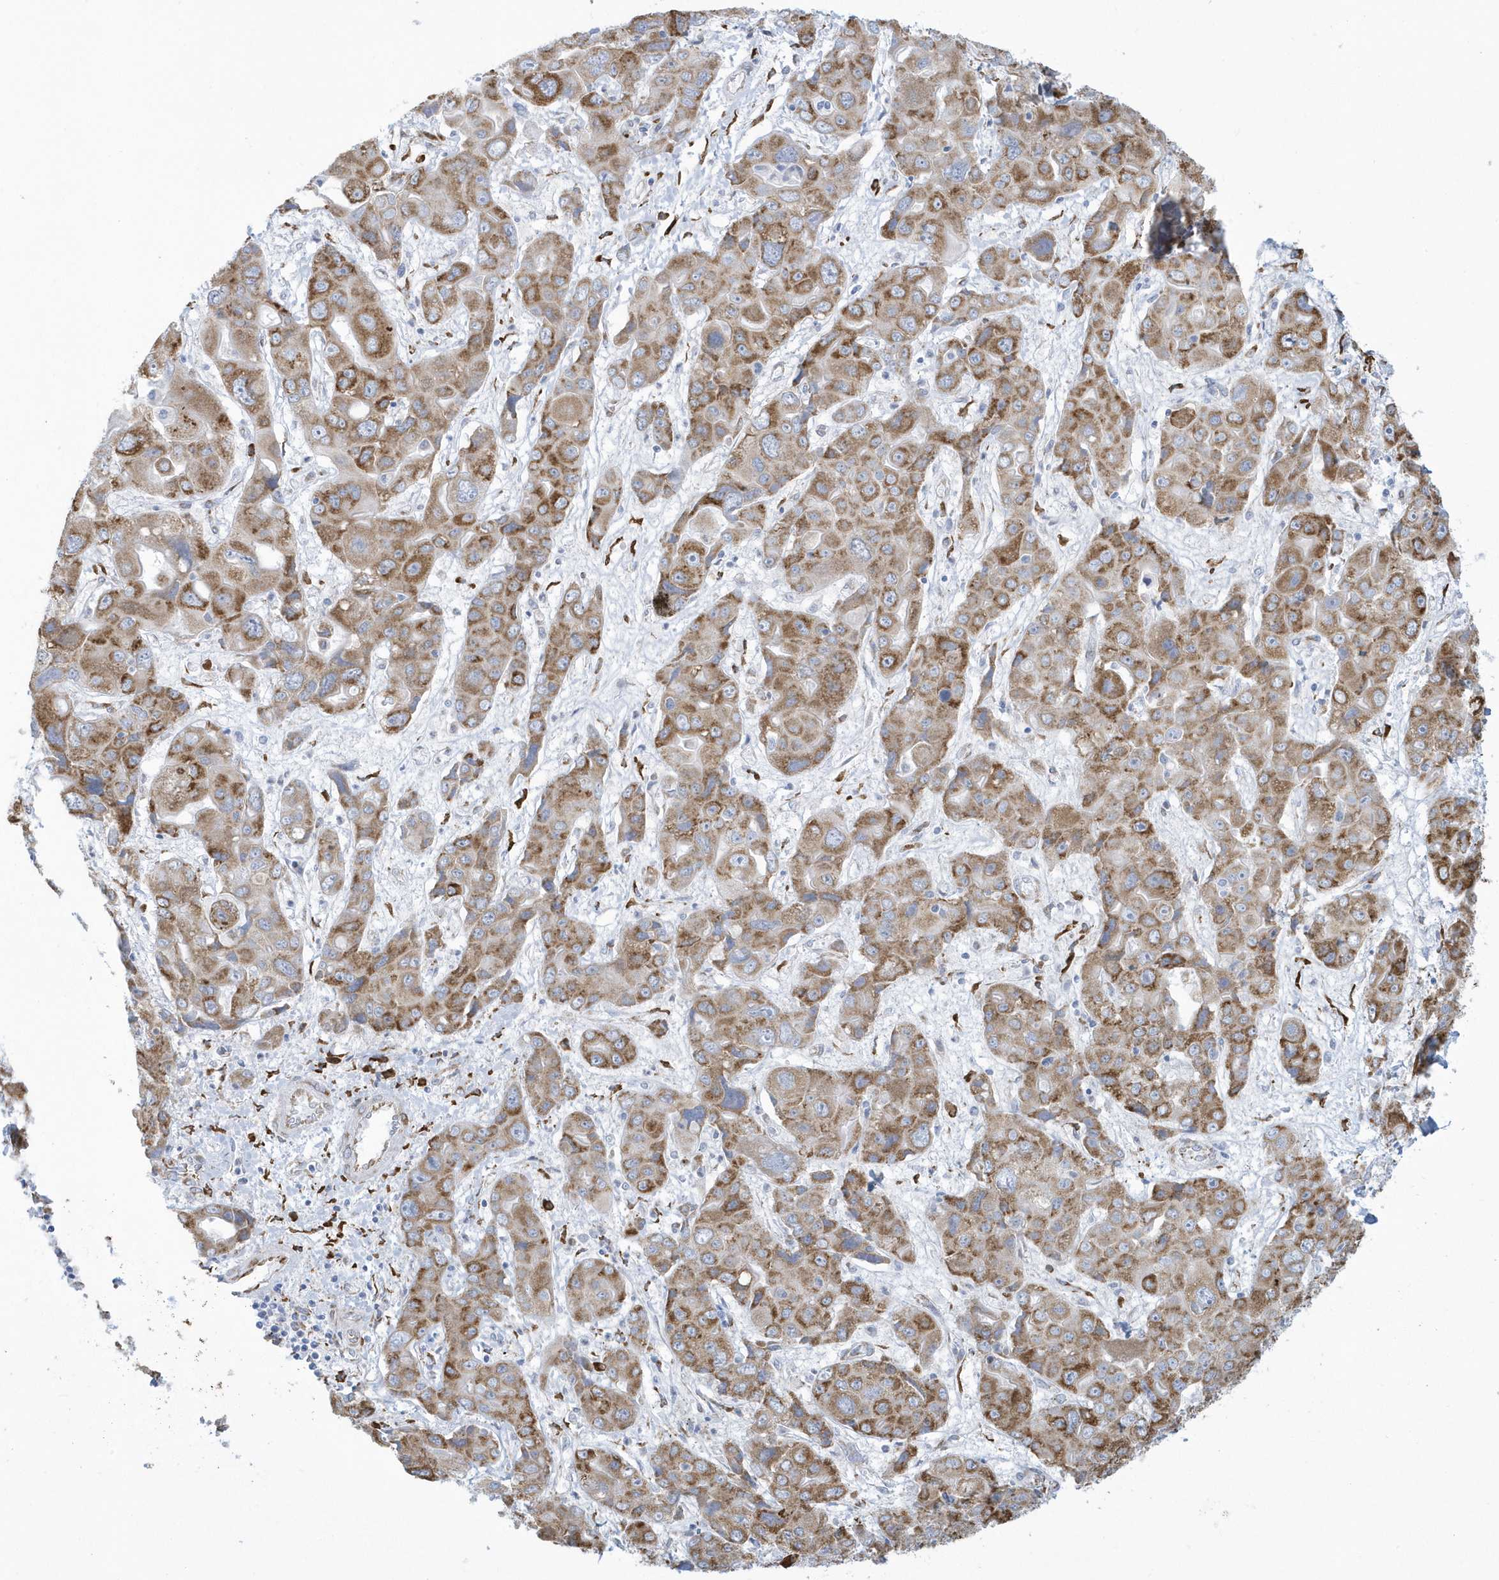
{"staining": {"intensity": "moderate", "quantity": ">75%", "location": "cytoplasmic/membranous"}, "tissue": "liver cancer", "cell_type": "Tumor cells", "image_type": "cancer", "snomed": [{"axis": "morphology", "description": "Cholangiocarcinoma"}, {"axis": "topography", "description": "Liver"}], "caption": "The histopathology image displays staining of liver cancer, revealing moderate cytoplasmic/membranous protein staining (brown color) within tumor cells.", "gene": "DCAF1", "patient": {"sex": "male", "age": 67}}